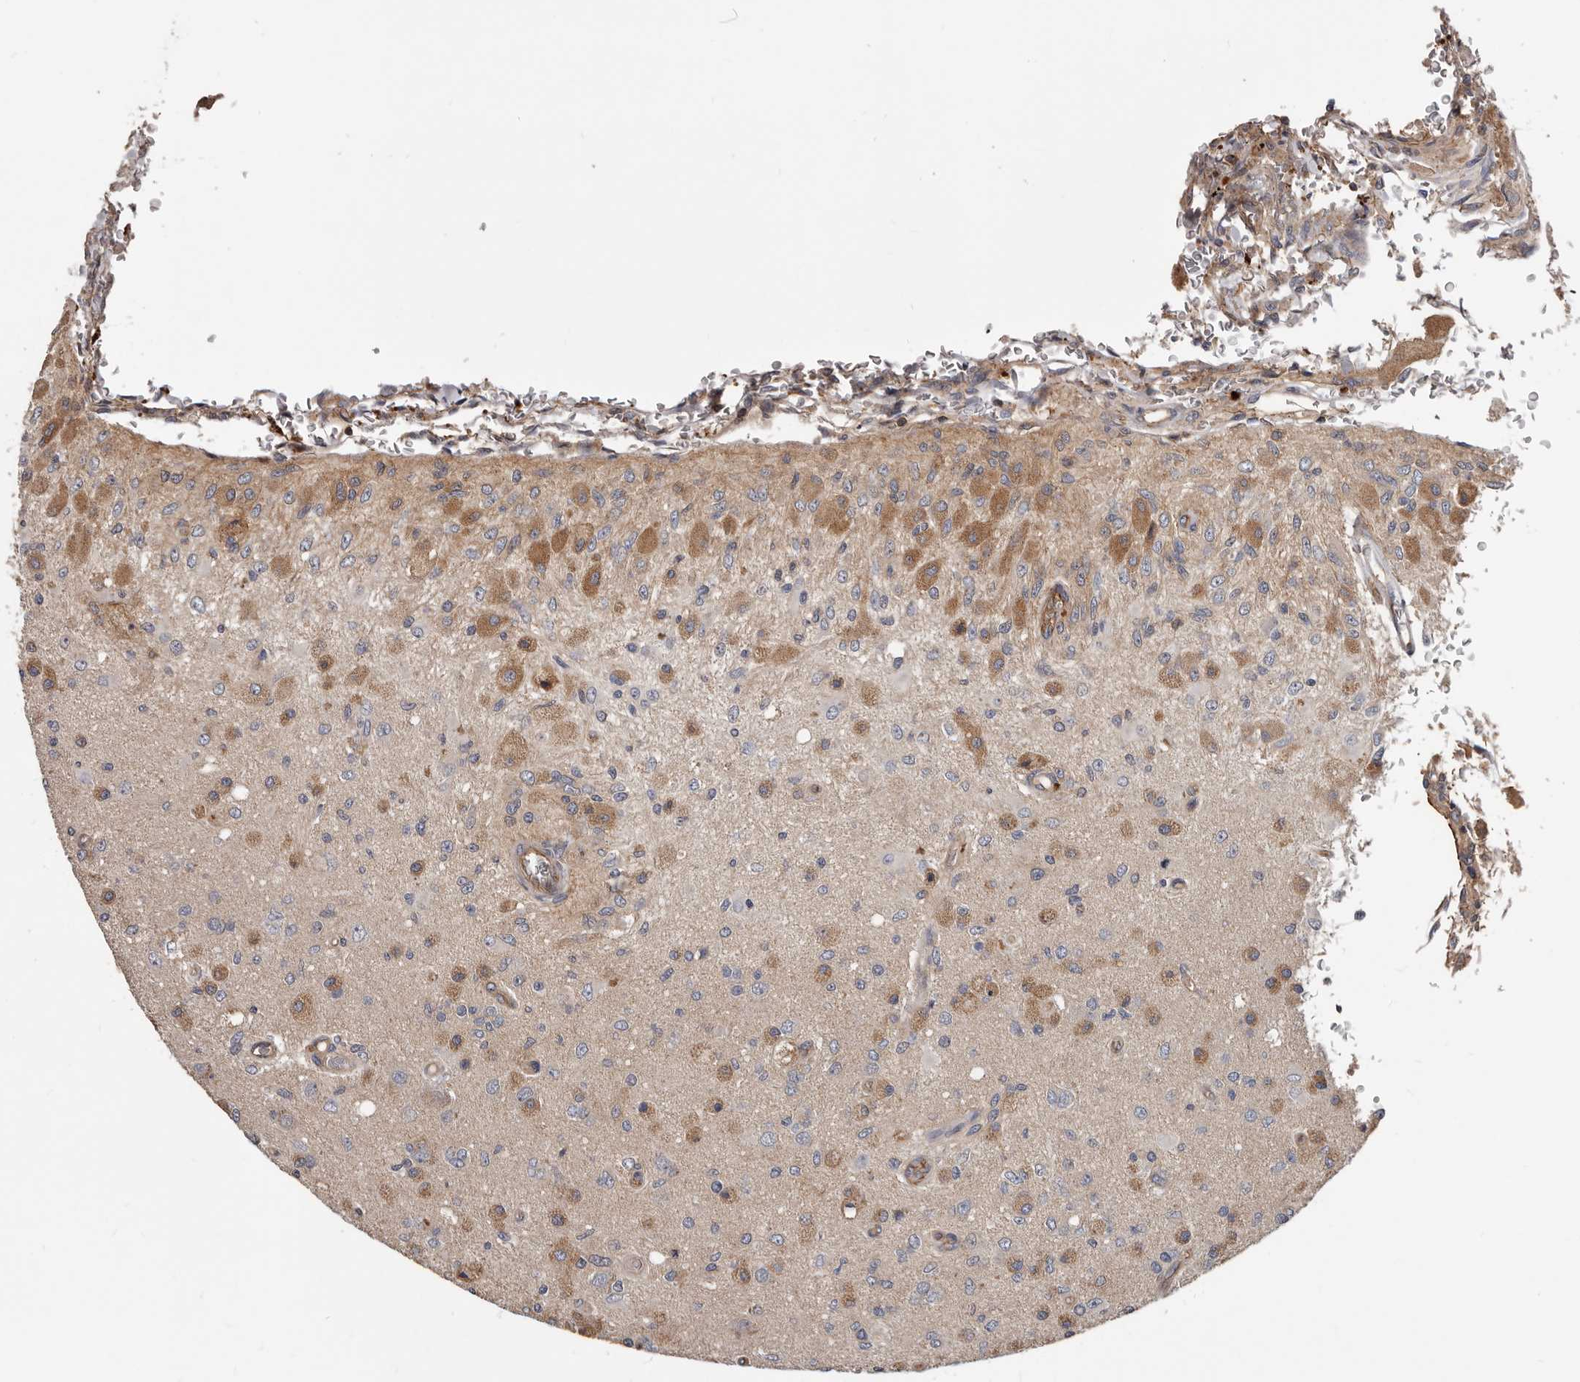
{"staining": {"intensity": "moderate", "quantity": "25%-75%", "location": "cytoplasmic/membranous"}, "tissue": "glioma", "cell_type": "Tumor cells", "image_type": "cancer", "snomed": [{"axis": "morphology", "description": "Normal tissue, NOS"}, {"axis": "morphology", "description": "Glioma, malignant, High grade"}, {"axis": "topography", "description": "Cerebral cortex"}], "caption": "The micrograph demonstrates immunohistochemical staining of glioma. There is moderate cytoplasmic/membranous positivity is seen in approximately 25%-75% of tumor cells. Immunohistochemistry stains the protein in brown and the nuclei are stained blue.", "gene": "PNRC2", "patient": {"sex": "male", "age": 77}}